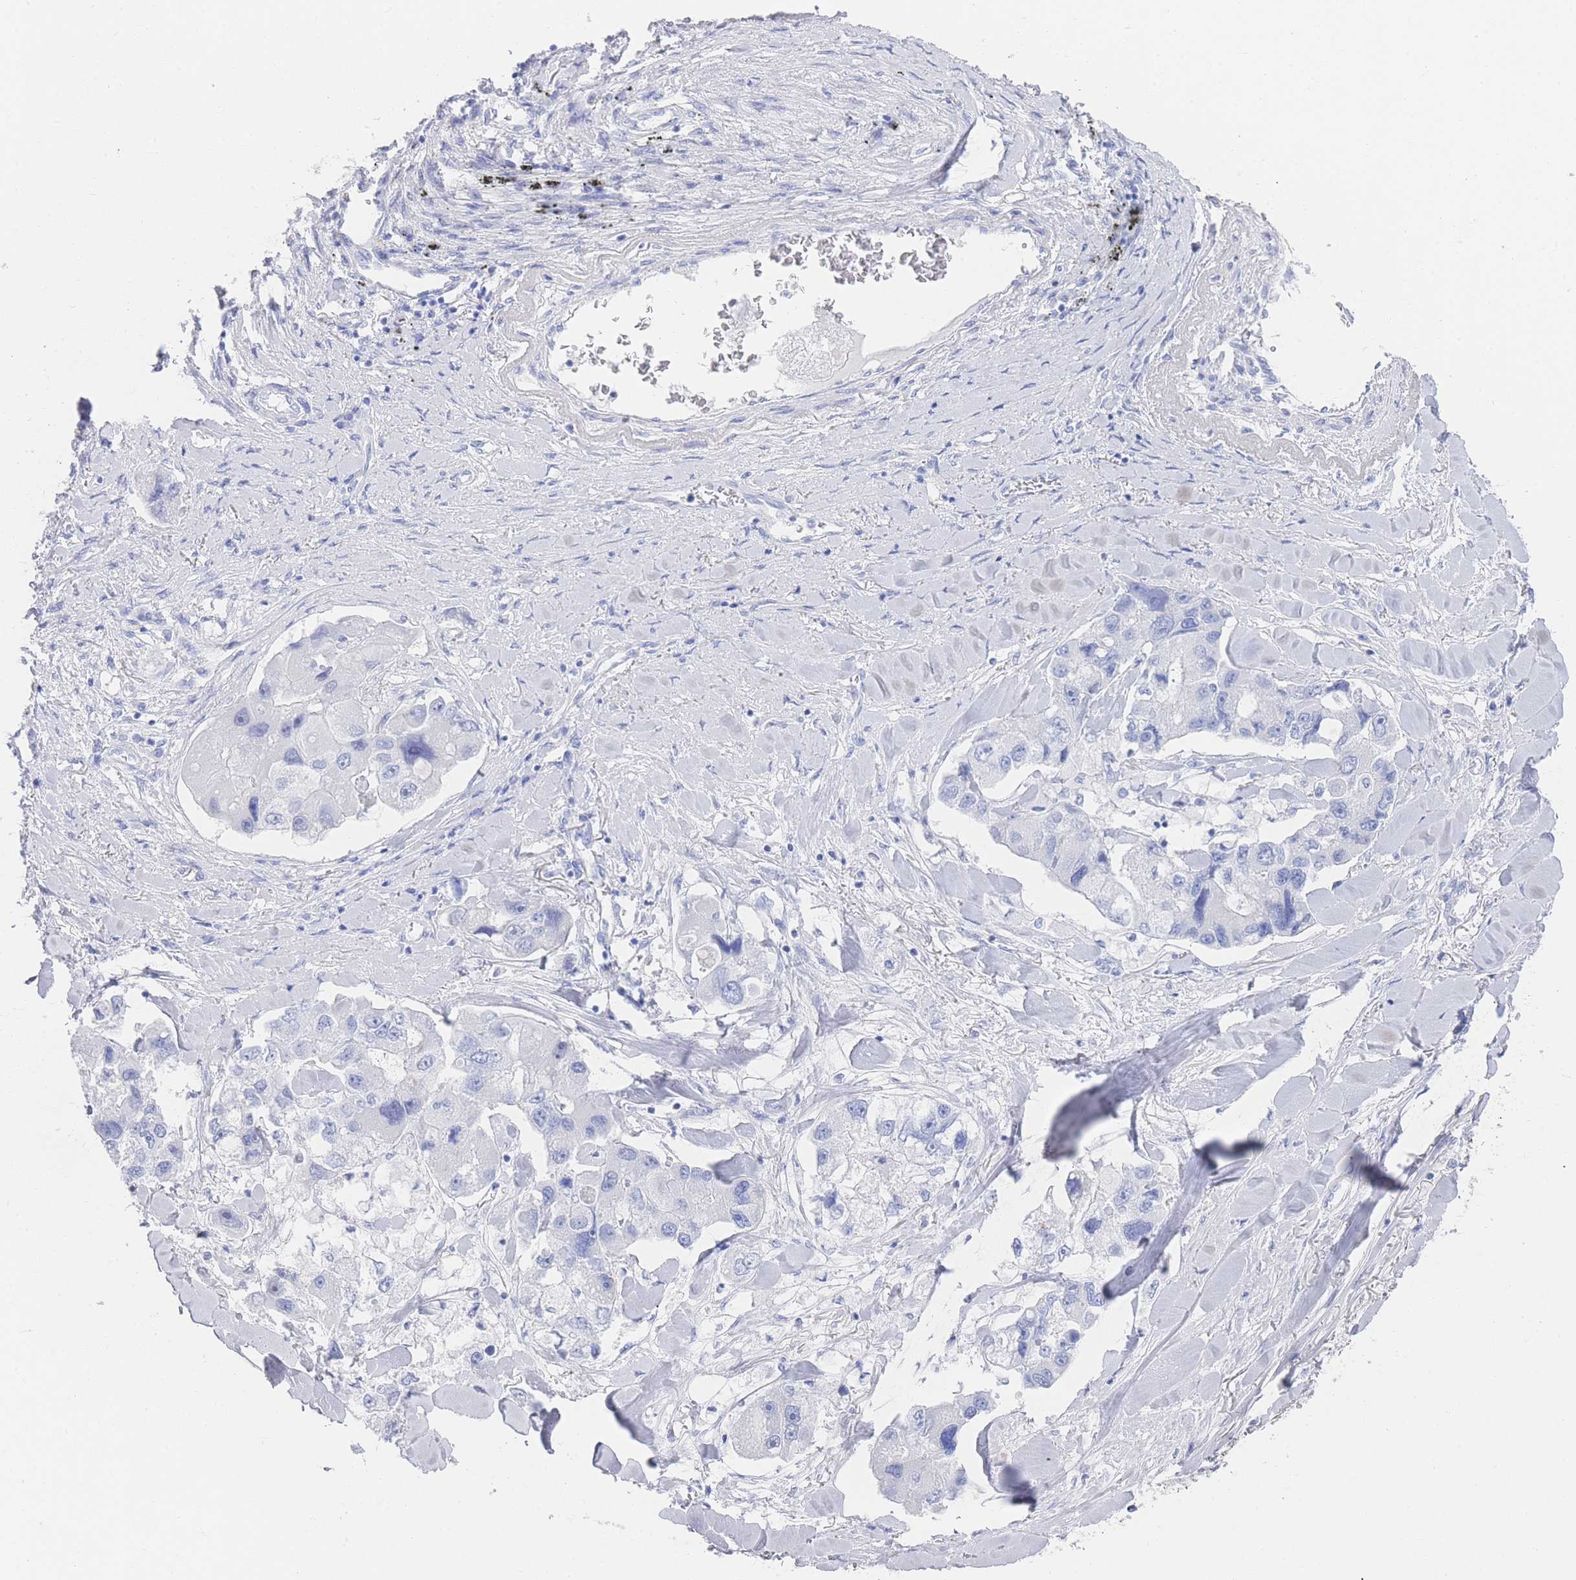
{"staining": {"intensity": "negative", "quantity": "none", "location": "none"}, "tissue": "lung cancer", "cell_type": "Tumor cells", "image_type": "cancer", "snomed": [{"axis": "morphology", "description": "Adenocarcinoma, NOS"}, {"axis": "topography", "description": "Lung"}], "caption": "Tumor cells show no significant expression in adenocarcinoma (lung). (DAB immunohistochemistry visualized using brightfield microscopy, high magnification).", "gene": "LRRC37A", "patient": {"sex": "female", "age": 54}}